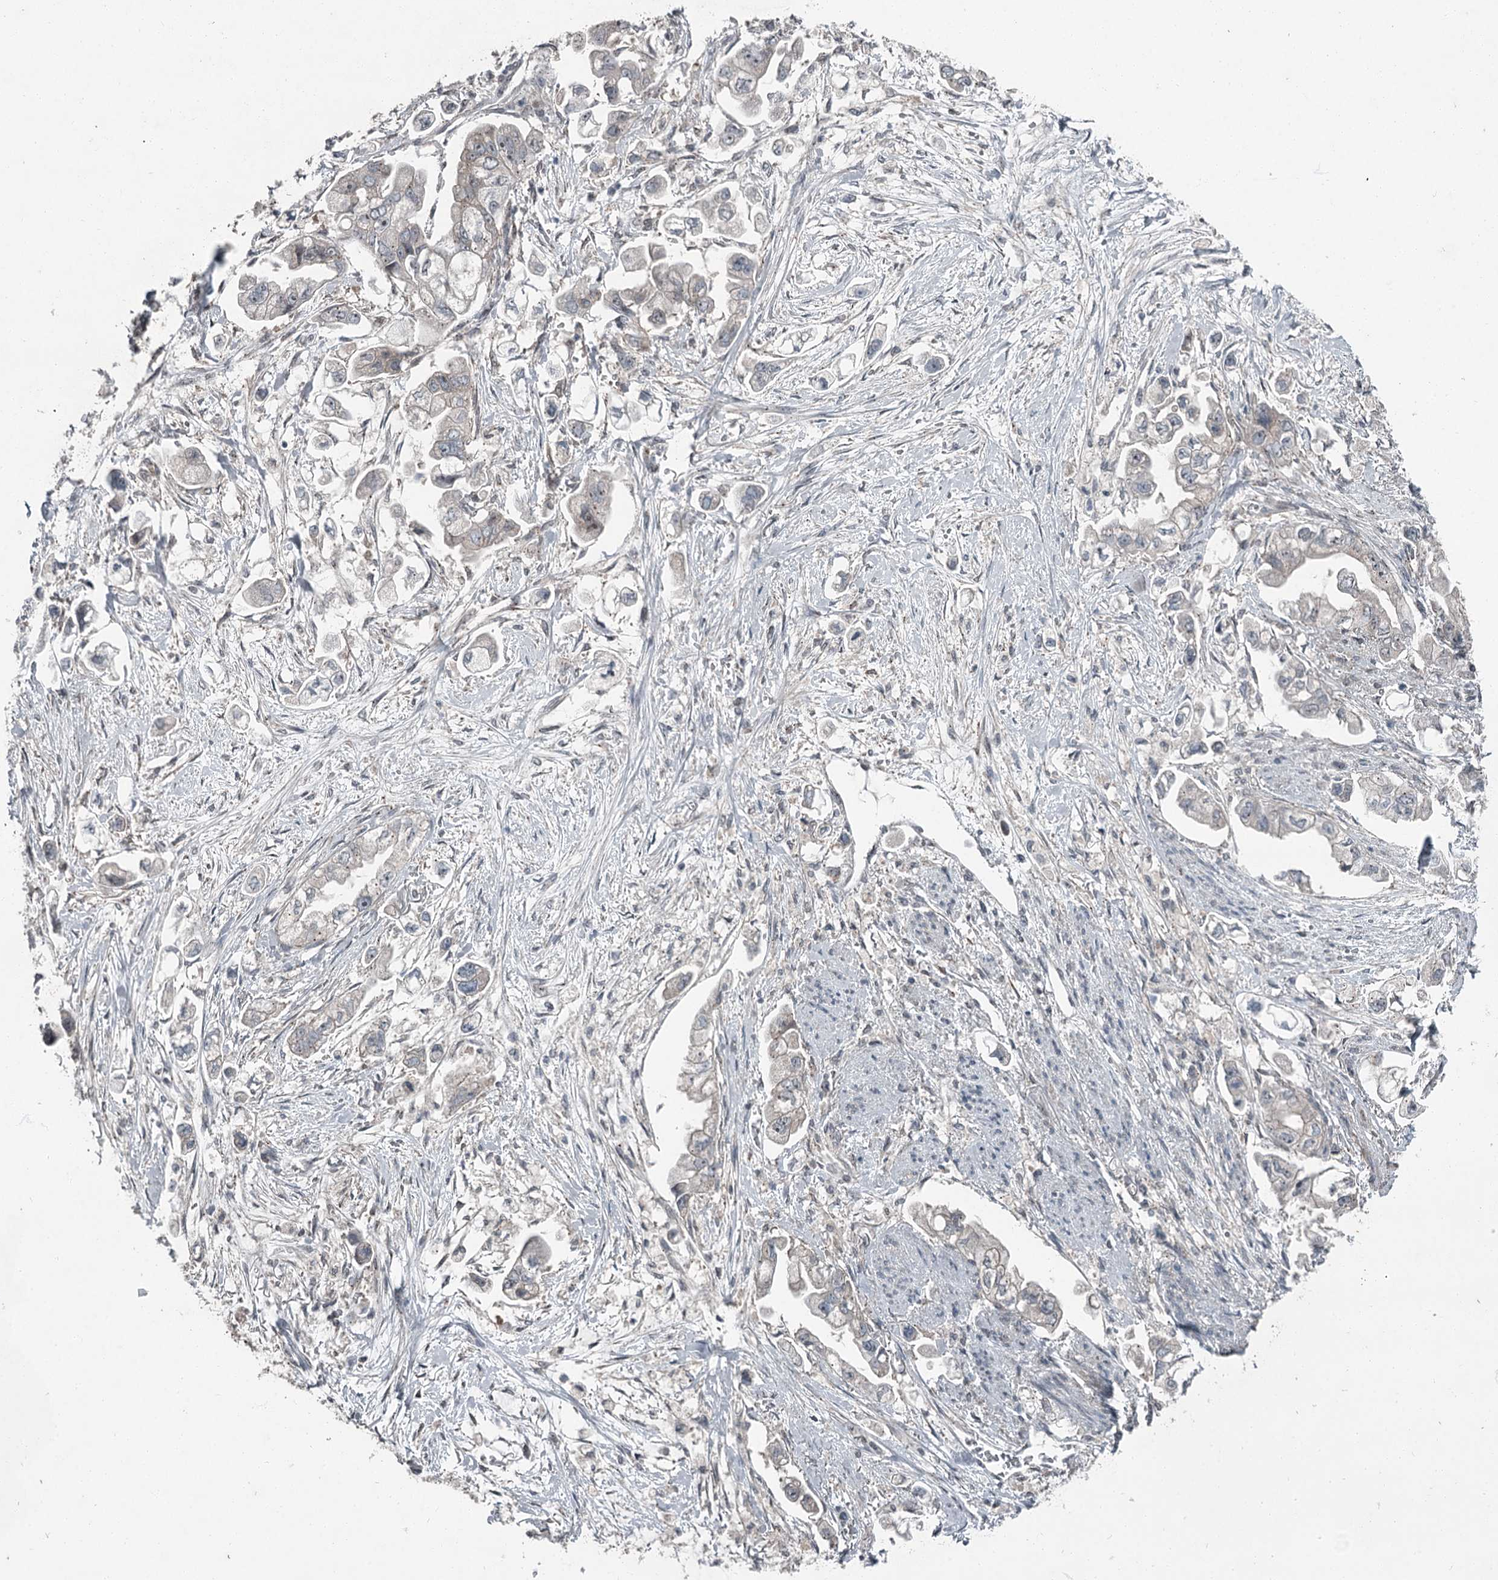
{"staining": {"intensity": "weak", "quantity": "<25%", "location": "cytoplasmic/membranous"}, "tissue": "stomach cancer", "cell_type": "Tumor cells", "image_type": "cancer", "snomed": [{"axis": "morphology", "description": "Adenocarcinoma, NOS"}, {"axis": "topography", "description": "Stomach"}], "caption": "This is an immunohistochemistry micrograph of human stomach cancer. There is no positivity in tumor cells.", "gene": "EXOSC1", "patient": {"sex": "male", "age": 62}}